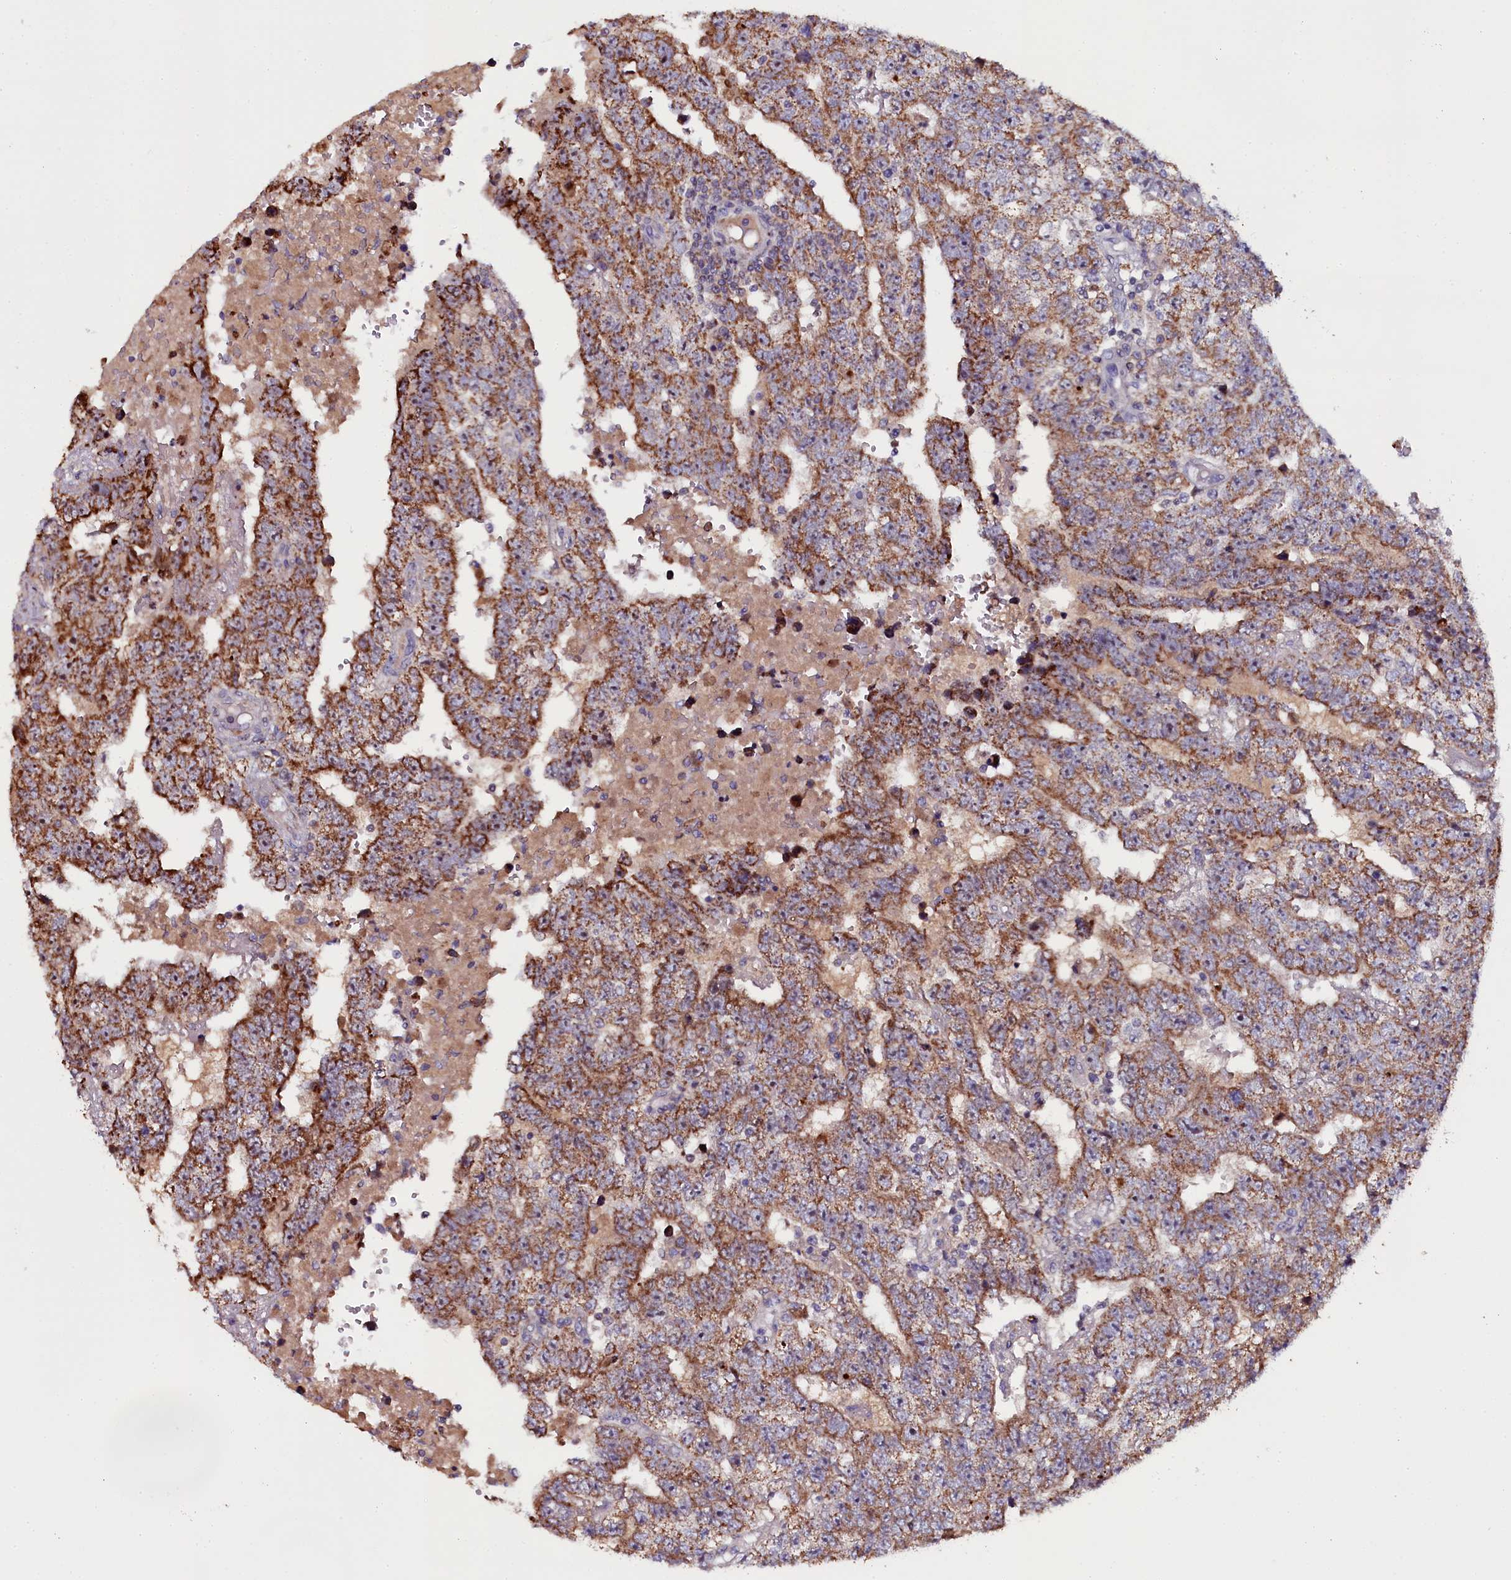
{"staining": {"intensity": "moderate", "quantity": ">75%", "location": "cytoplasmic/membranous"}, "tissue": "testis cancer", "cell_type": "Tumor cells", "image_type": "cancer", "snomed": [{"axis": "morphology", "description": "Carcinoma, Embryonal, NOS"}, {"axis": "topography", "description": "Testis"}], "caption": "IHC of embryonal carcinoma (testis) demonstrates medium levels of moderate cytoplasmic/membranous expression in about >75% of tumor cells.", "gene": "NAA80", "patient": {"sex": "male", "age": 25}}